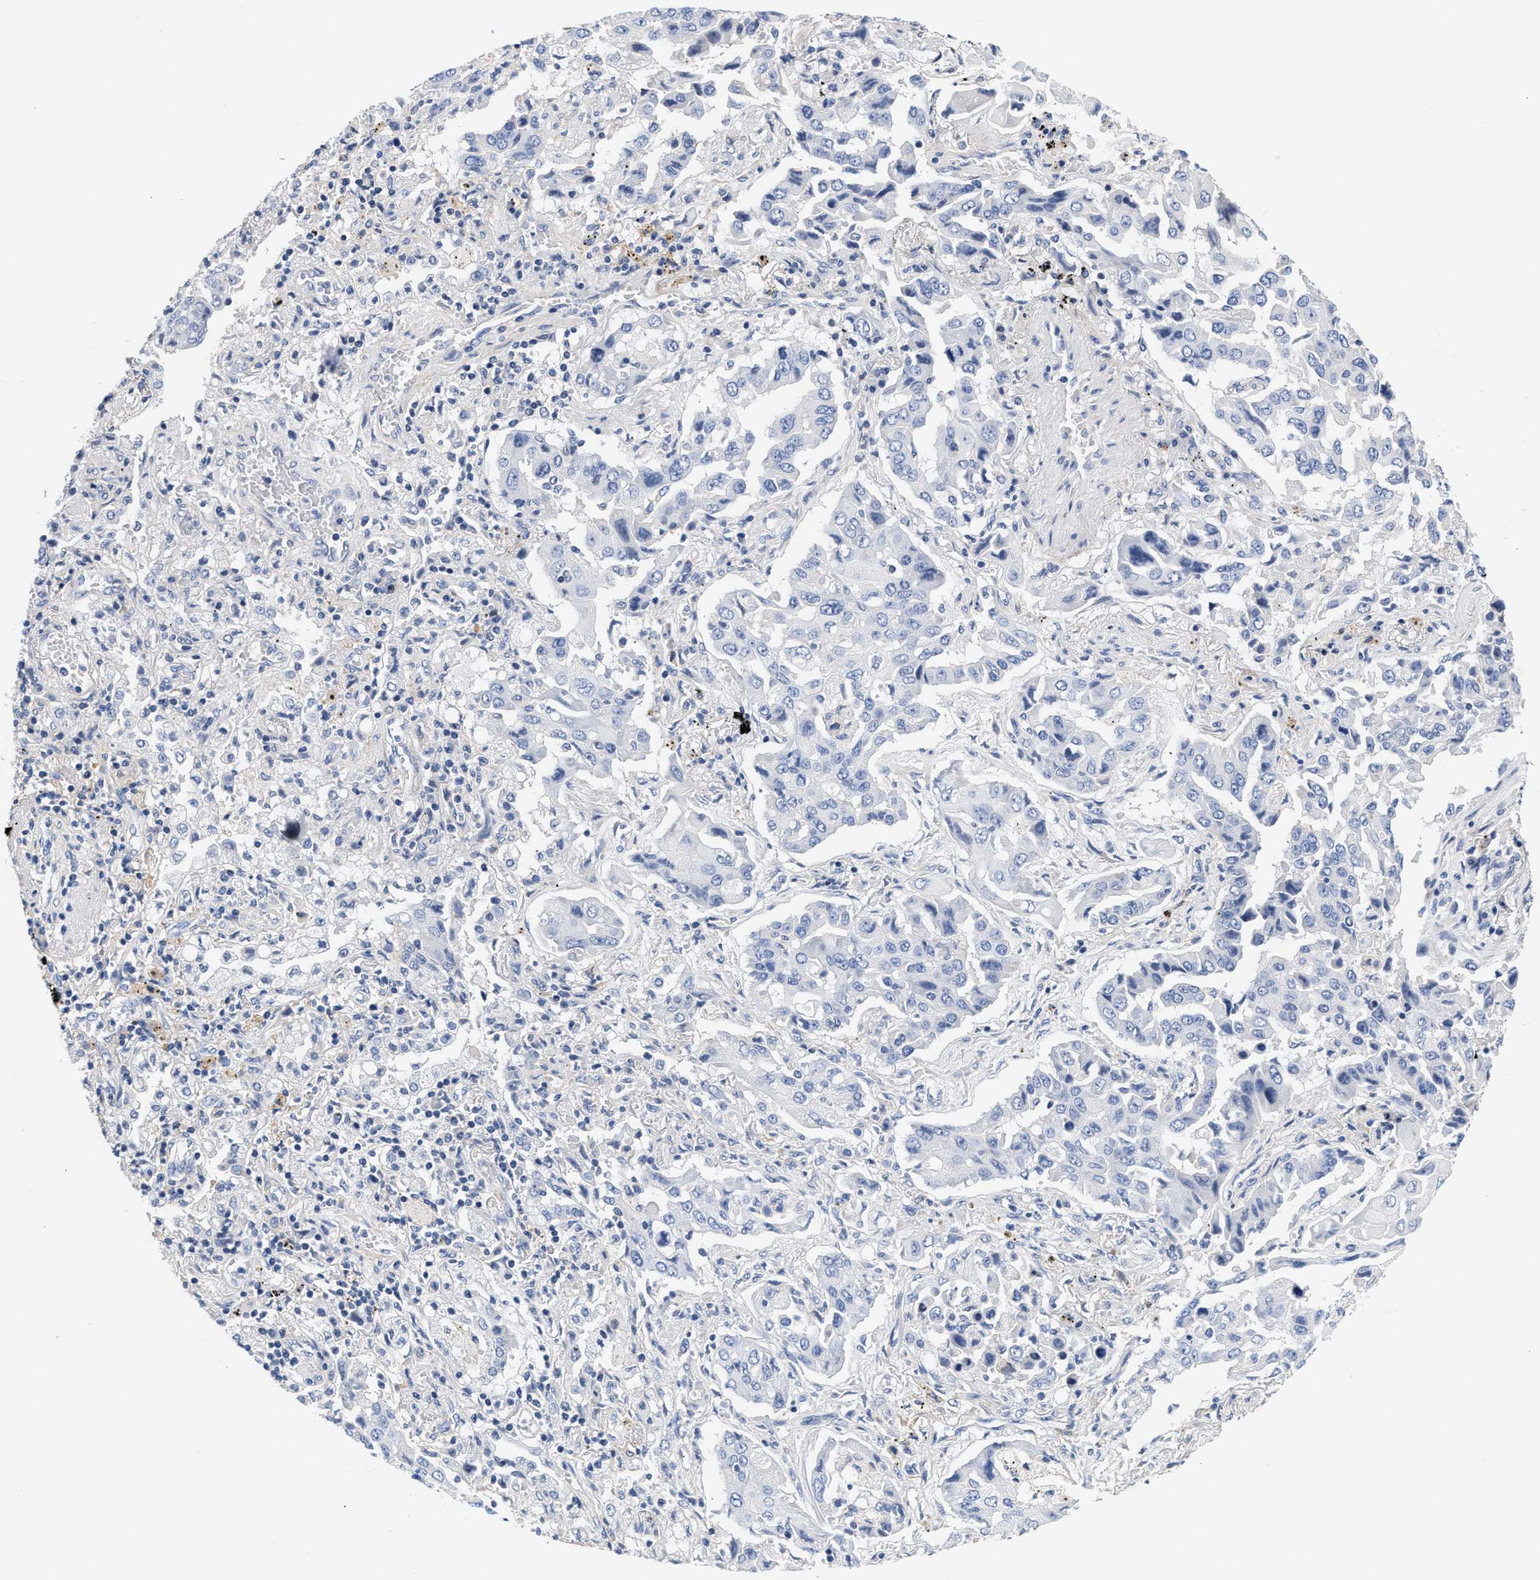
{"staining": {"intensity": "negative", "quantity": "none", "location": "none"}, "tissue": "lung cancer", "cell_type": "Tumor cells", "image_type": "cancer", "snomed": [{"axis": "morphology", "description": "Adenocarcinoma, NOS"}, {"axis": "topography", "description": "Lung"}], "caption": "There is no significant positivity in tumor cells of lung cancer.", "gene": "ACTL7B", "patient": {"sex": "female", "age": 65}}